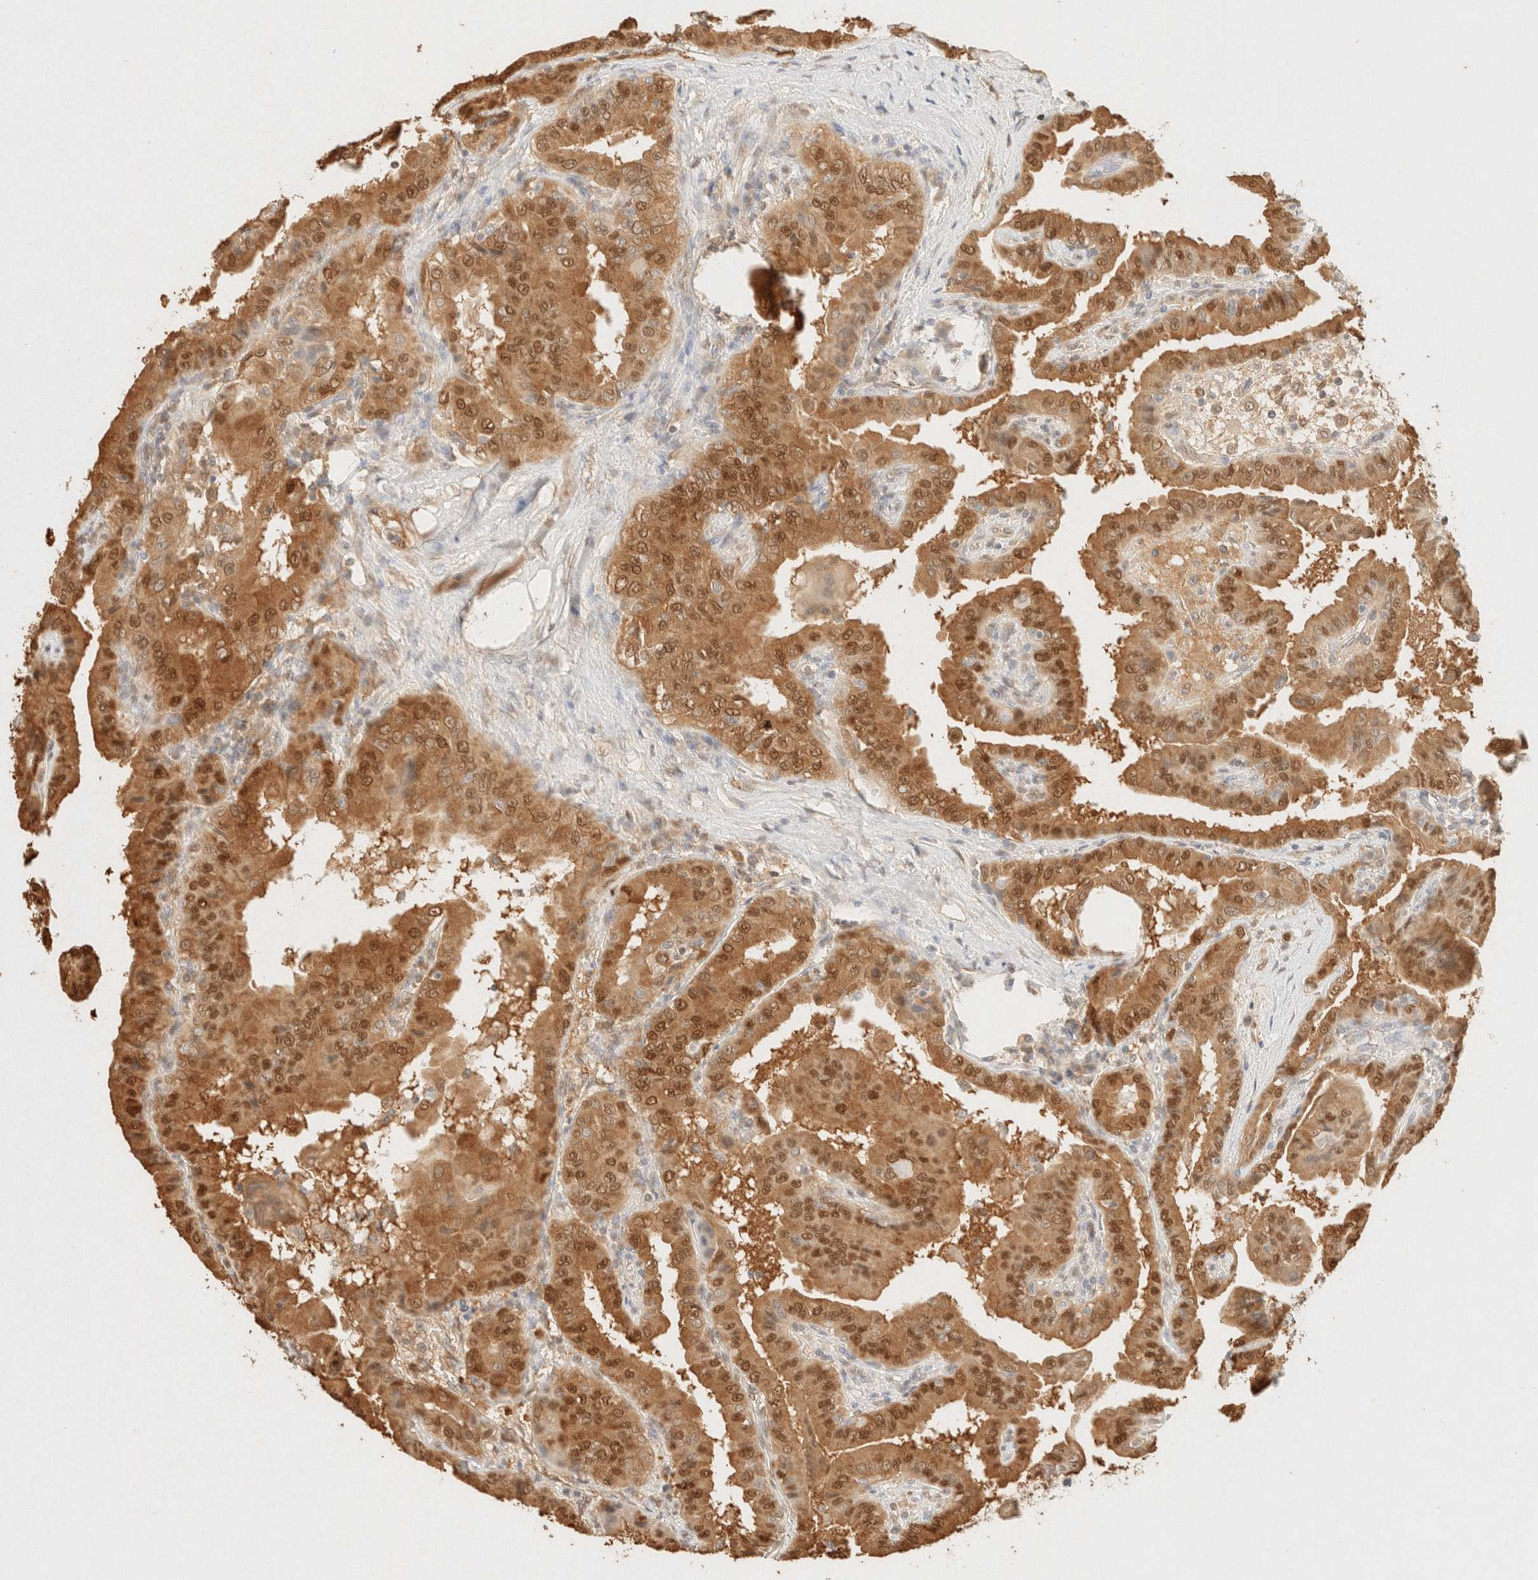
{"staining": {"intensity": "moderate", "quantity": ">75%", "location": "cytoplasmic/membranous,nuclear"}, "tissue": "thyroid cancer", "cell_type": "Tumor cells", "image_type": "cancer", "snomed": [{"axis": "morphology", "description": "Papillary adenocarcinoma, NOS"}, {"axis": "topography", "description": "Thyroid gland"}], "caption": "Moderate cytoplasmic/membranous and nuclear staining is appreciated in about >75% of tumor cells in thyroid cancer (papillary adenocarcinoma).", "gene": "S100A13", "patient": {"sex": "male", "age": 33}}